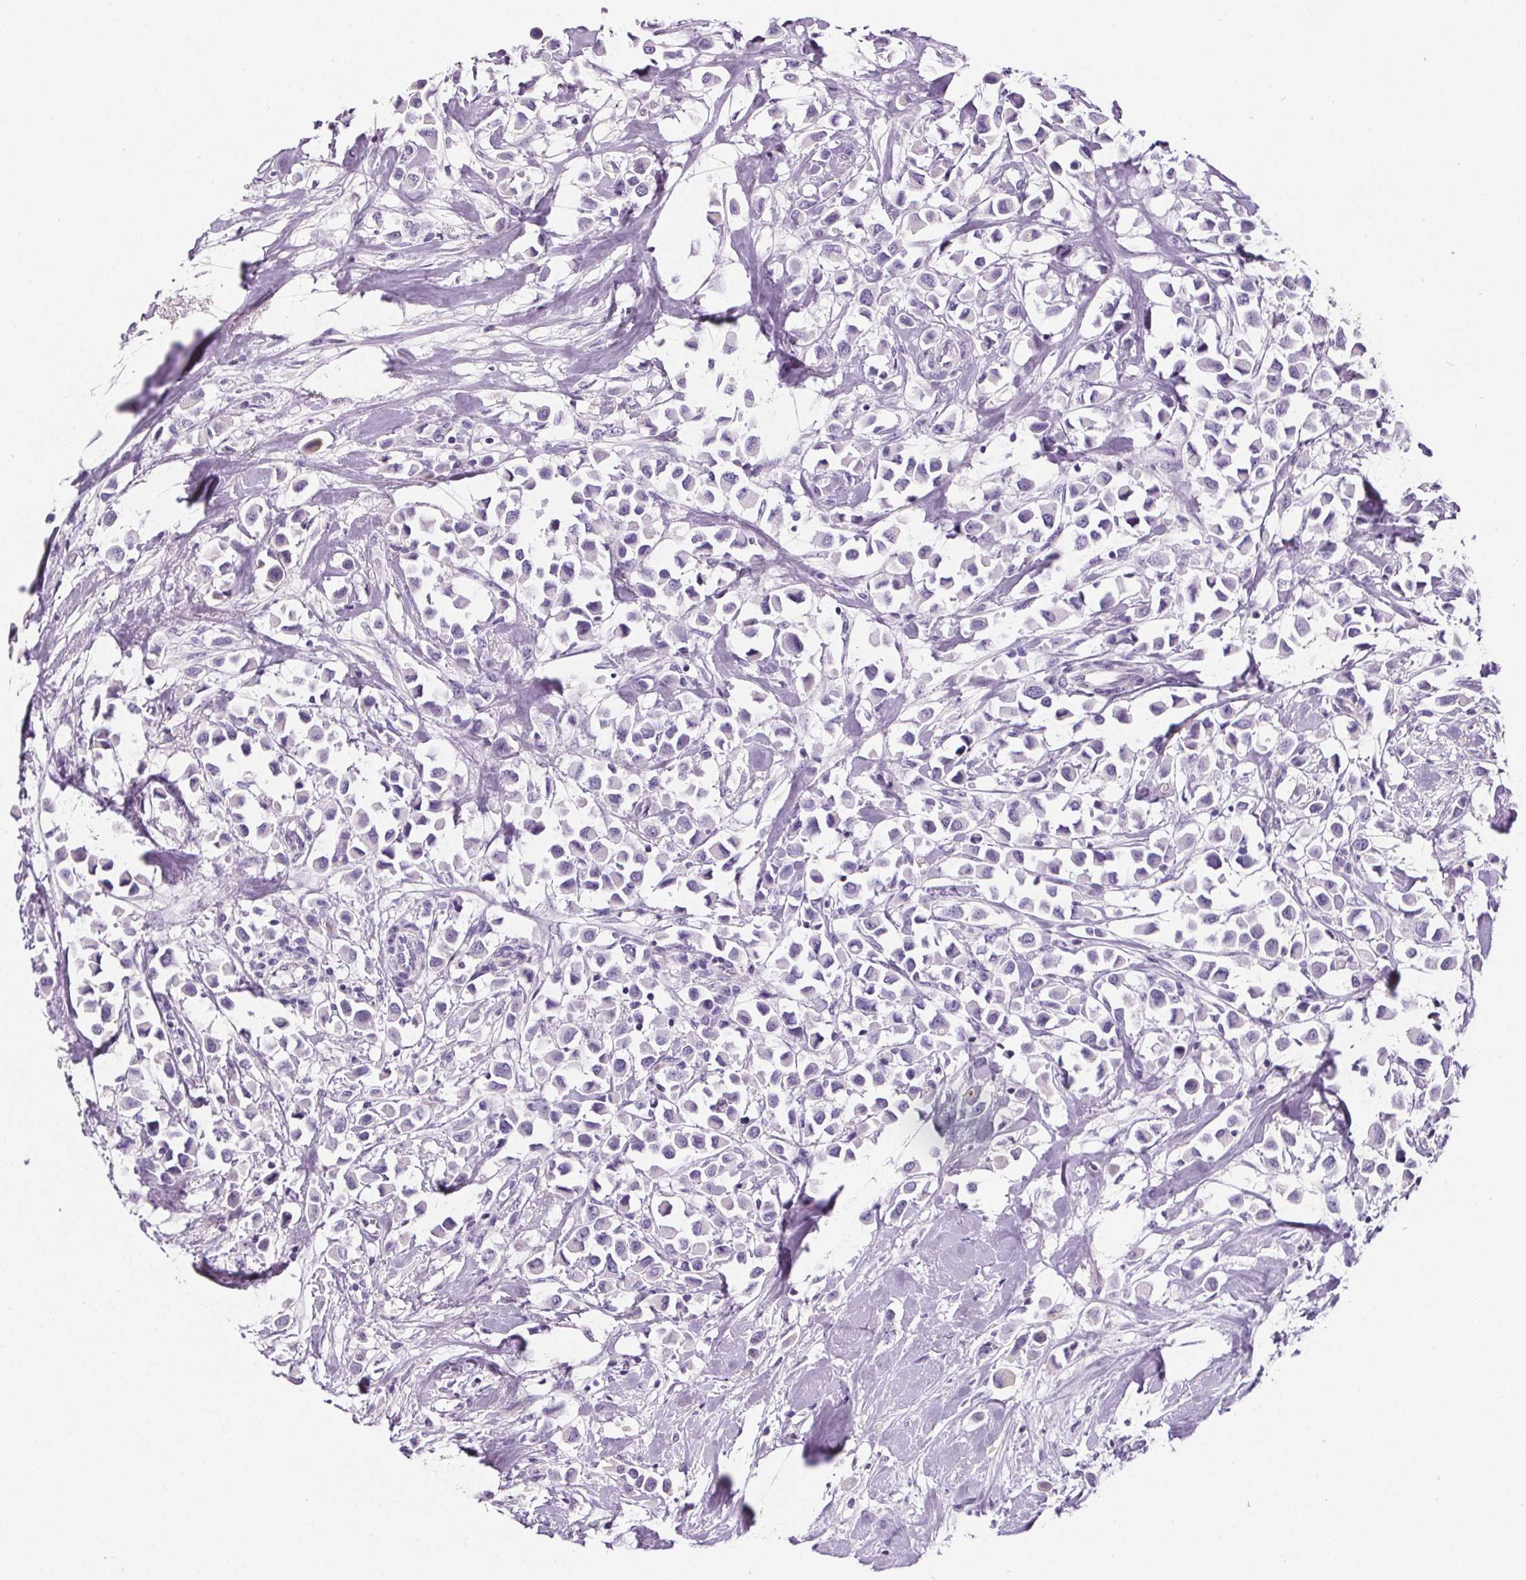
{"staining": {"intensity": "negative", "quantity": "none", "location": "none"}, "tissue": "breast cancer", "cell_type": "Tumor cells", "image_type": "cancer", "snomed": [{"axis": "morphology", "description": "Duct carcinoma"}, {"axis": "topography", "description": "Breast"}], "caption": "Breast cancer (intraductal carcinoma) was stained to show a protein in brown. There is no significant staining in tumor cells.", "gene": "CD5L", "patient": {"sex": "female", "age": 61}}